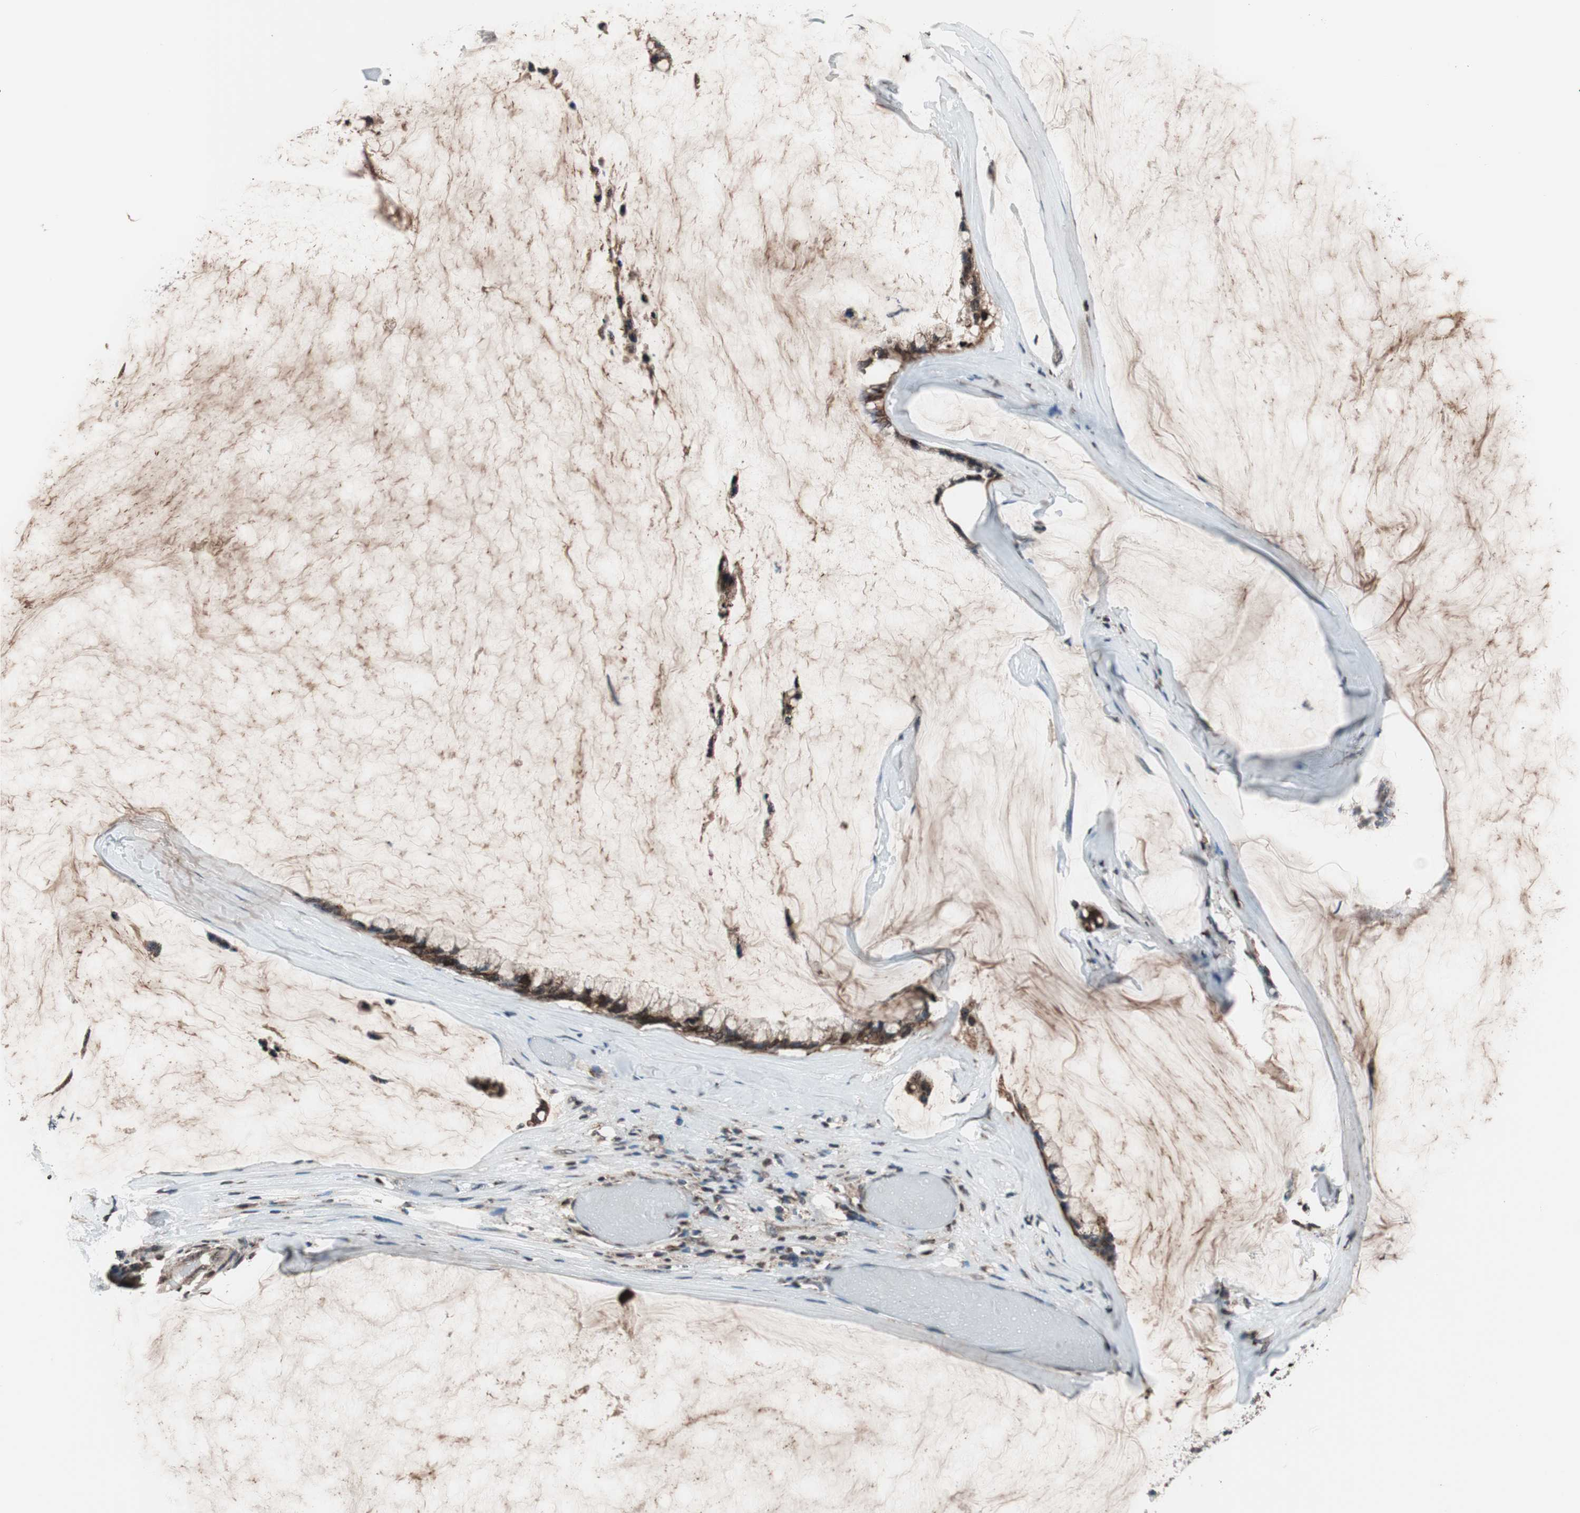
{"staining": {"intensity": "moderate", "quantity": ">75%", "location": "cytoplasmic/membranous"}, "tissue": "ovarian cancer", "cell_type": "Tumor cells", "image_type": "cancer", "snomed": [{"axis": "morphology", "description": "Cystadenocarcinoma, mucinous, NOS"}, {"axis": "topography", "description": "Ovary"}], "caption": "Human ovarian mucinous cystadenocarcinoma stained with a protein marker reveals moderate staining in tumor cells.", "gene": "RFC1", "patient": {"sex": "female", "age": 39}}